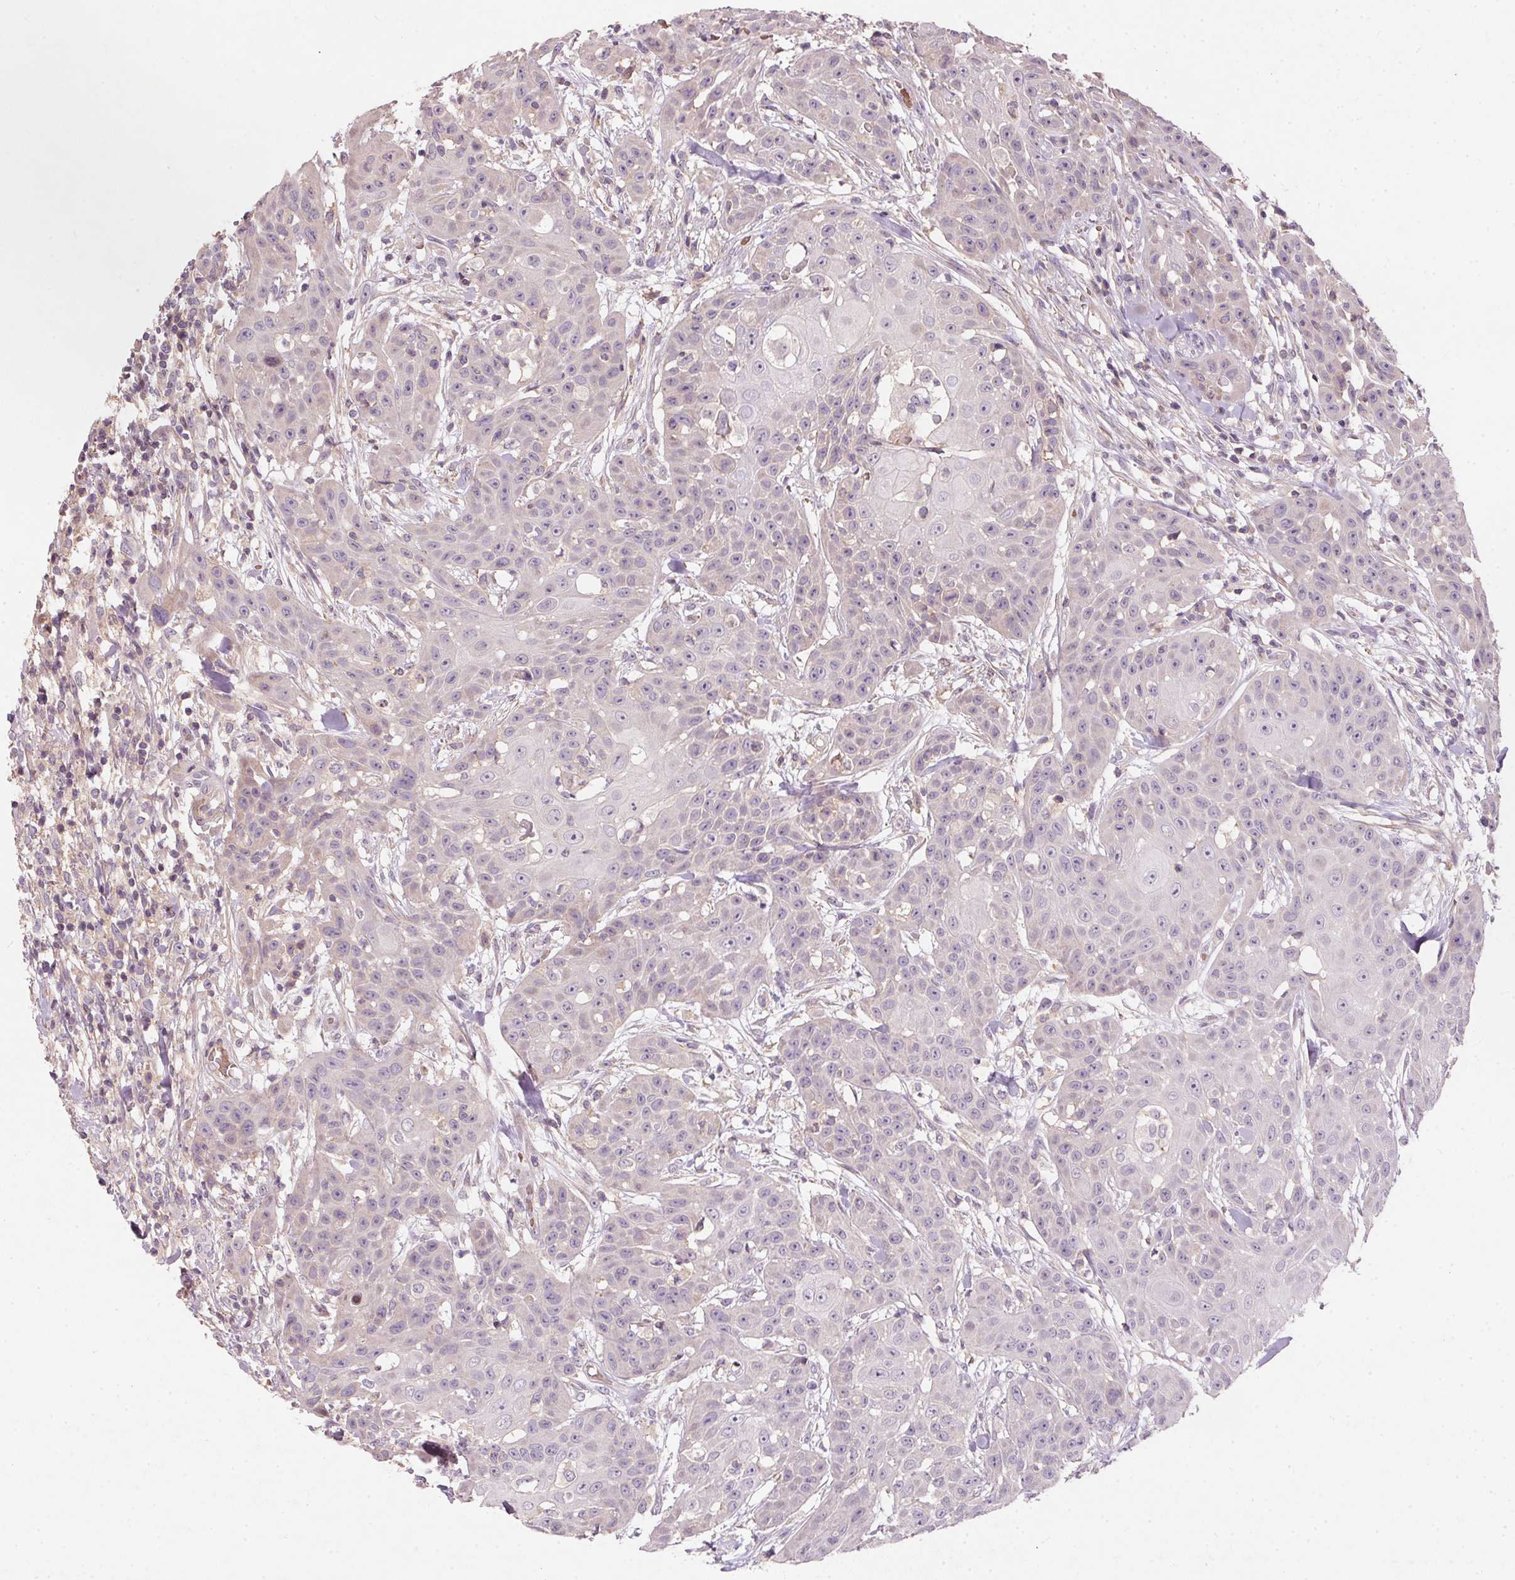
{"staining": {"intensity": "negative", "quantity": "none", "location": "none"}, "tissue": "head and neck cancer", "cell_type": "Tumor cells", "image_type": "cancer", "snomed": [{"axis": "morphology", "description": "Squamous cell carcinoma, NOS"}, {"axis": "topography", "description": "Oral tissue"}, {"axis": "topography", "description": "Head-Neck"}], "caption": "Head and neck squamous cell carcinoma was stained to show a protein in brown. There is no significant expression in tumor cells.", "gene": "KCNK15", "patient": {"sex": "female", "age": 55}}